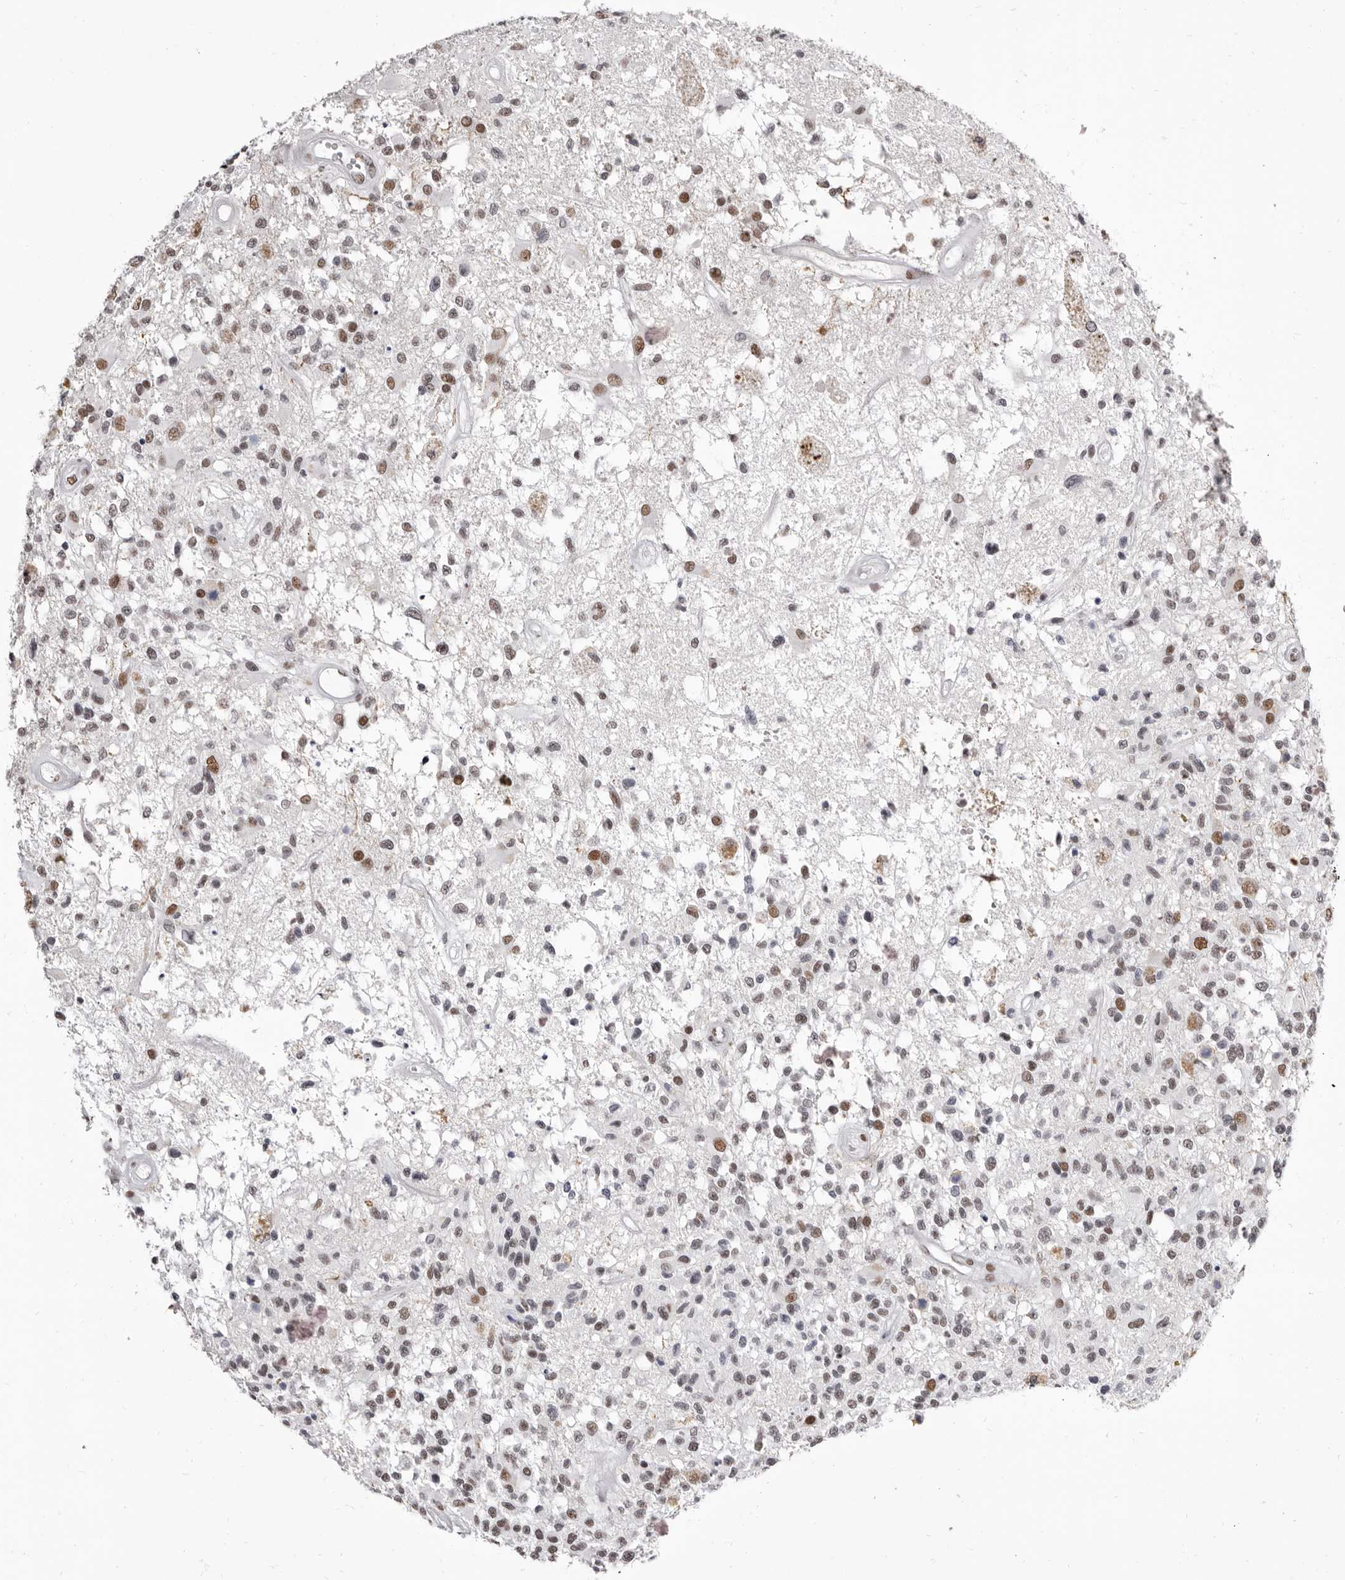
{"staining": {"intensity": "moderate", "quantity": "<25%", "location": "nuclear"}, "tissue": "glioma", "cell_type": "Tumor cells", "image_type": "cancer", "snomed": [{"axis": "morphology", "description": "Glioma, malignant, High grade"}, {"axis": "morphology", "description": "Glioblastoma, NOS"}, {"axis": "topography", "description": "Brain"}], "caption": "Tumor cells exhibit low levels of moderate nuclear expression in about <25% of cells in human glioma. (Brightfield microscopy of DAB IHC at high magnification).", "gene": "ZNF326", "patient": {"sex": "male", "age": 60}}